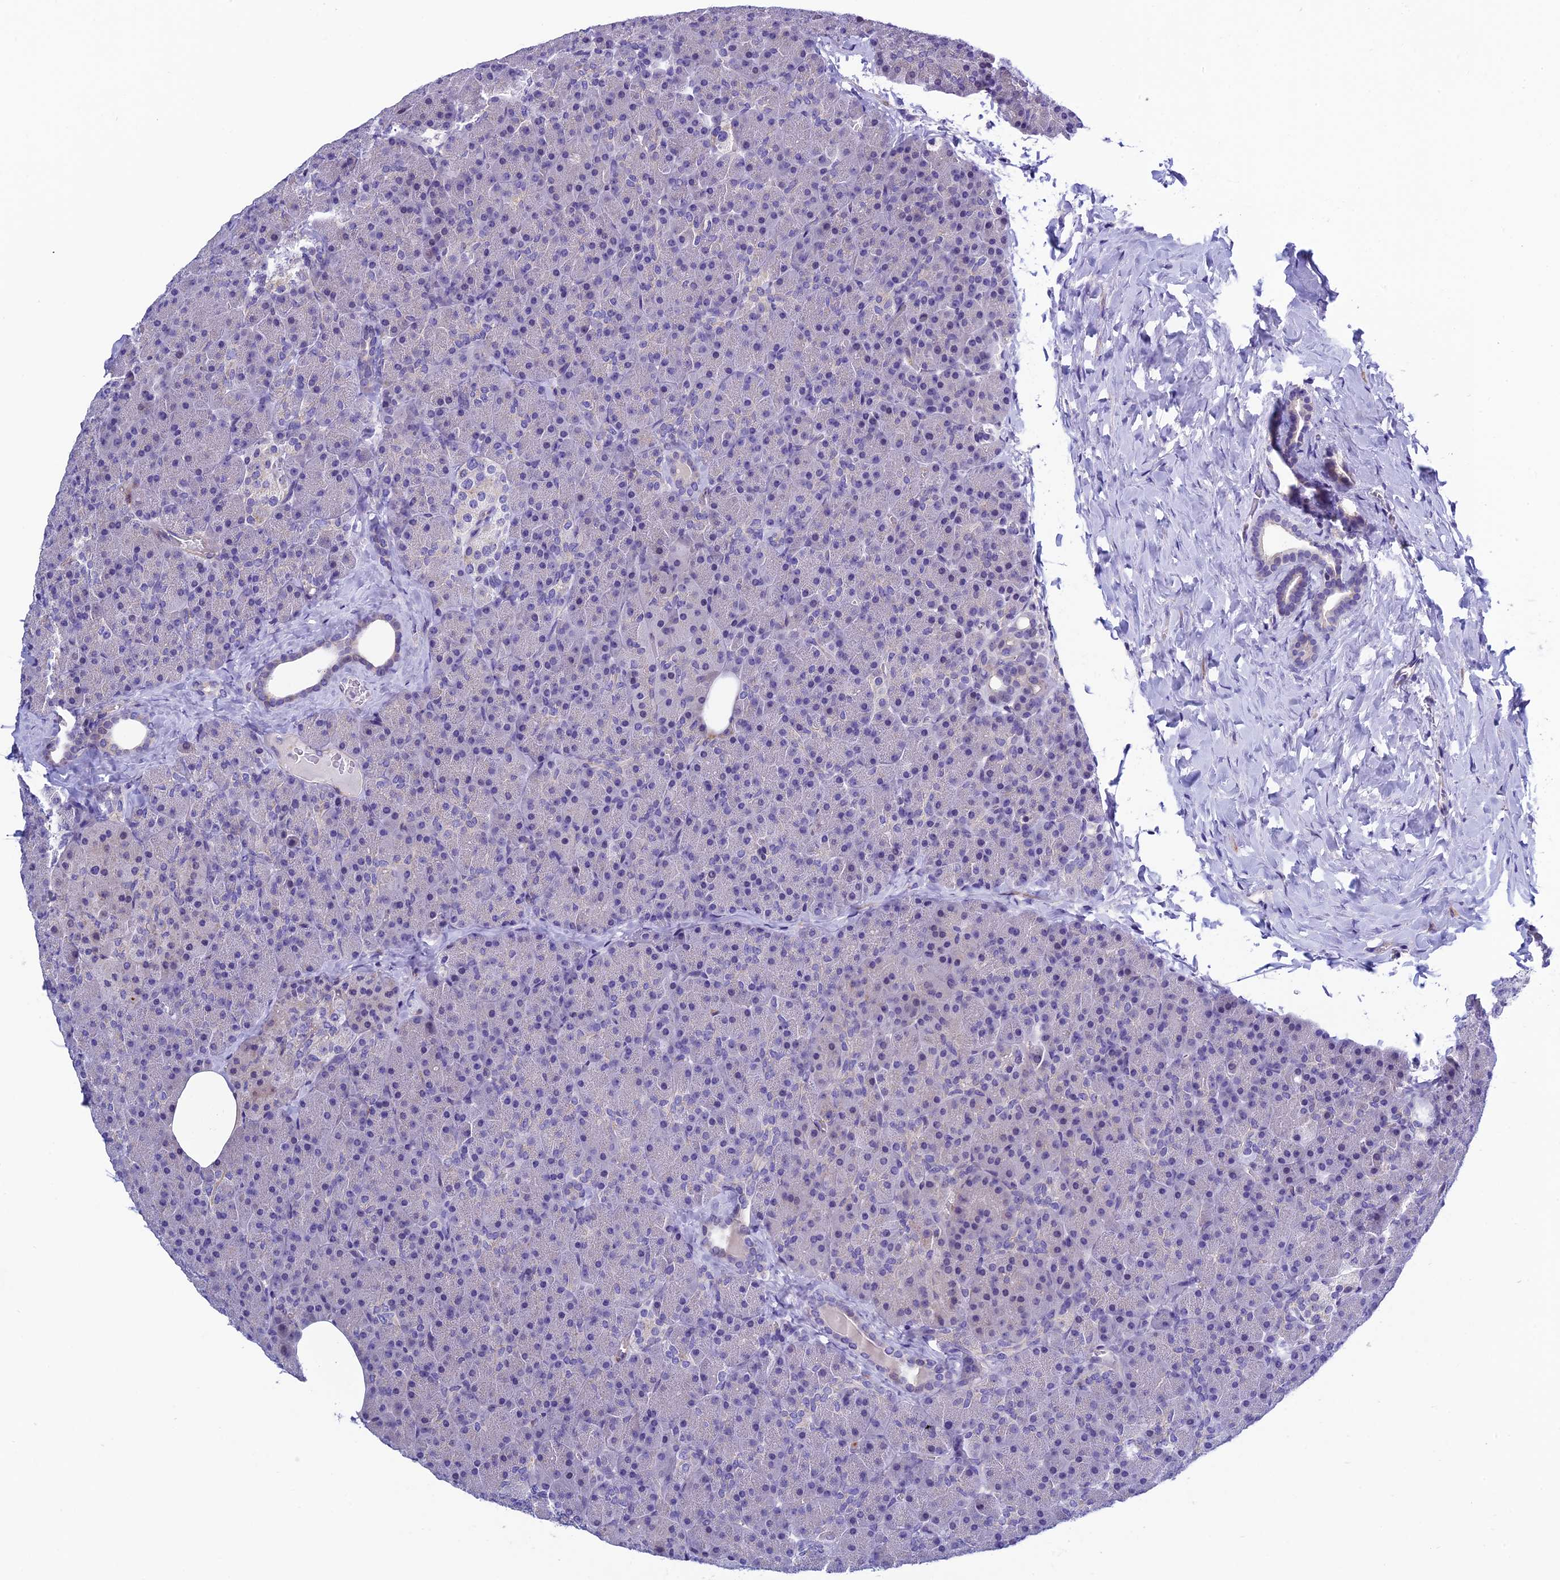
{"staining": {"intensity": "negative", "quantity": "none", "location": "none"}, "tissue": "pancreas", "cell_type": "Exocrine glandular cells", "image_type": "normal", "snomed": [{"axis": "morphology", "description": "Normal tissue, NOS"}, {"axis": "morphology", "description": "Carcinoid, malignant, NOS"}, {"axis": "topography", "description": "Pancreas"}], "caption": "Immunohistochemical staining of normal pancreas shows no significant positivity in exocrine glandular cells. (IHC, brightfield microscopy, high magnification).", "gene": "FAM178B", "patient": {"sex": "female", "age": 35}}